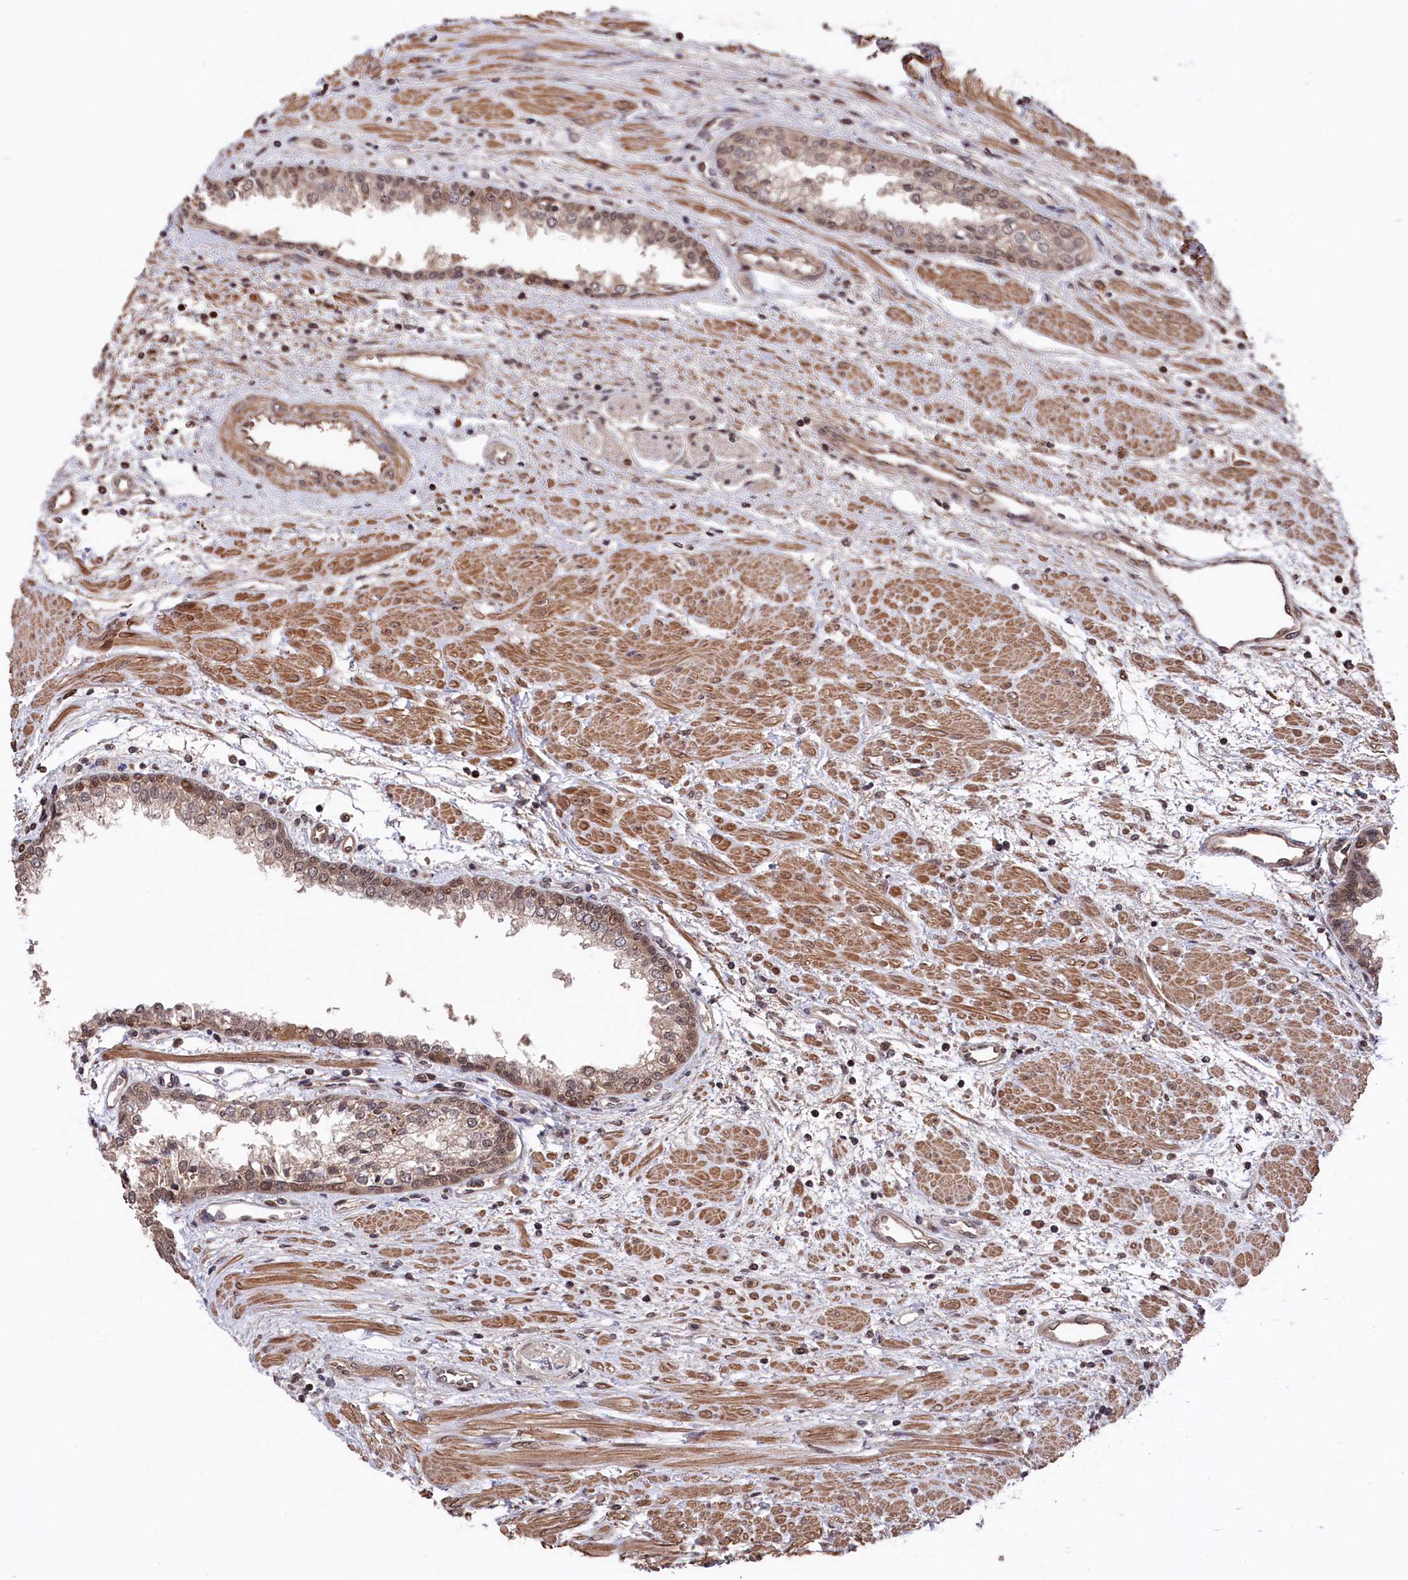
{"staining": {"intensity": "weak", "quantity": ">75%", "location": "cytoplasmic/membranous"}, "tissue": "prostate cancer", "cell_type": "Tumor cells", "image_type": "cancer", "snomed": [{"axis": "morphology", "description": "Adenocarcinoma, Low grade"}, {"axis": "topography", "description": "Prostate"}], "caption": "Human prostate cancer stained for a protein (brown) reveals weak cytoplasmic/membranous positive positivity in about >75% of tumor cells.", "gene": "CLPX", "patient": {"sex": "male", "age": 68}}